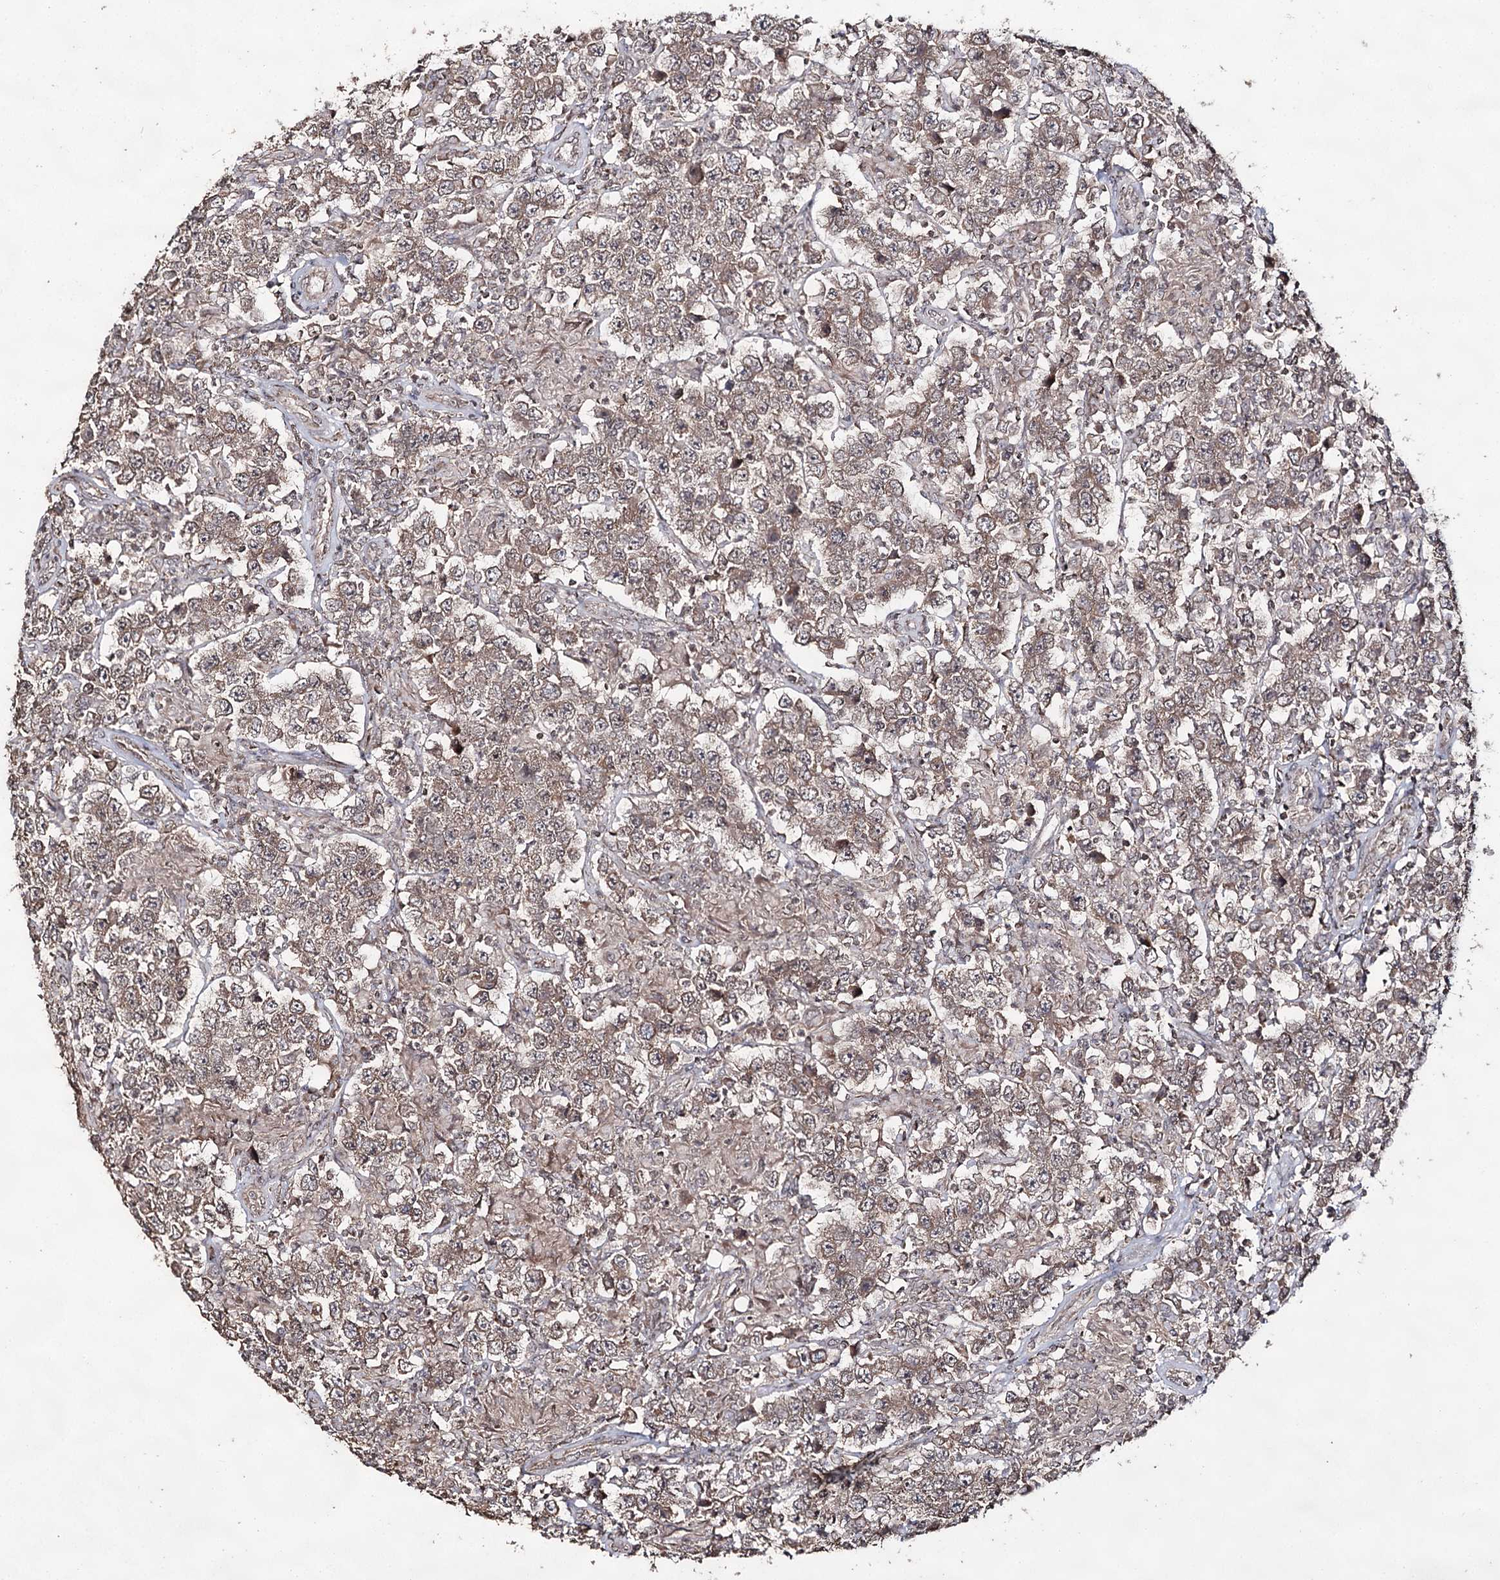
{"staining": {"intensity": "weak", "quantity": ">75%", "location": "cytoplasmic/membranous"}, "tissue": "testis cancer", "cell_type": "Tumor cells", "image_type": "cancer", "snomed": [{"axis": "morphology", "description": "Normal tissue, NOS"}, {"axis": "morphology", "description": "Urothelial carcinoma, High grade"}, {"axis": "morphology", "description": "Seminoma, NOS"}, {"axis": "morphology", "description": "Carcinoma, Embryonal, NOS"}, {"axis": "topography", "description": "Urinary bladder"}, {"axis": "topography", "description": "Testis"}], "caption": "About >75% of tumor cells in high-grade urothelial carcinoma (testis) display weak cytoplasmic/membranous protein staining as visualized by brown immunohistochemical staining.", "gene": "ACTR6", "patient": {"sex": "male", "age": 41}}